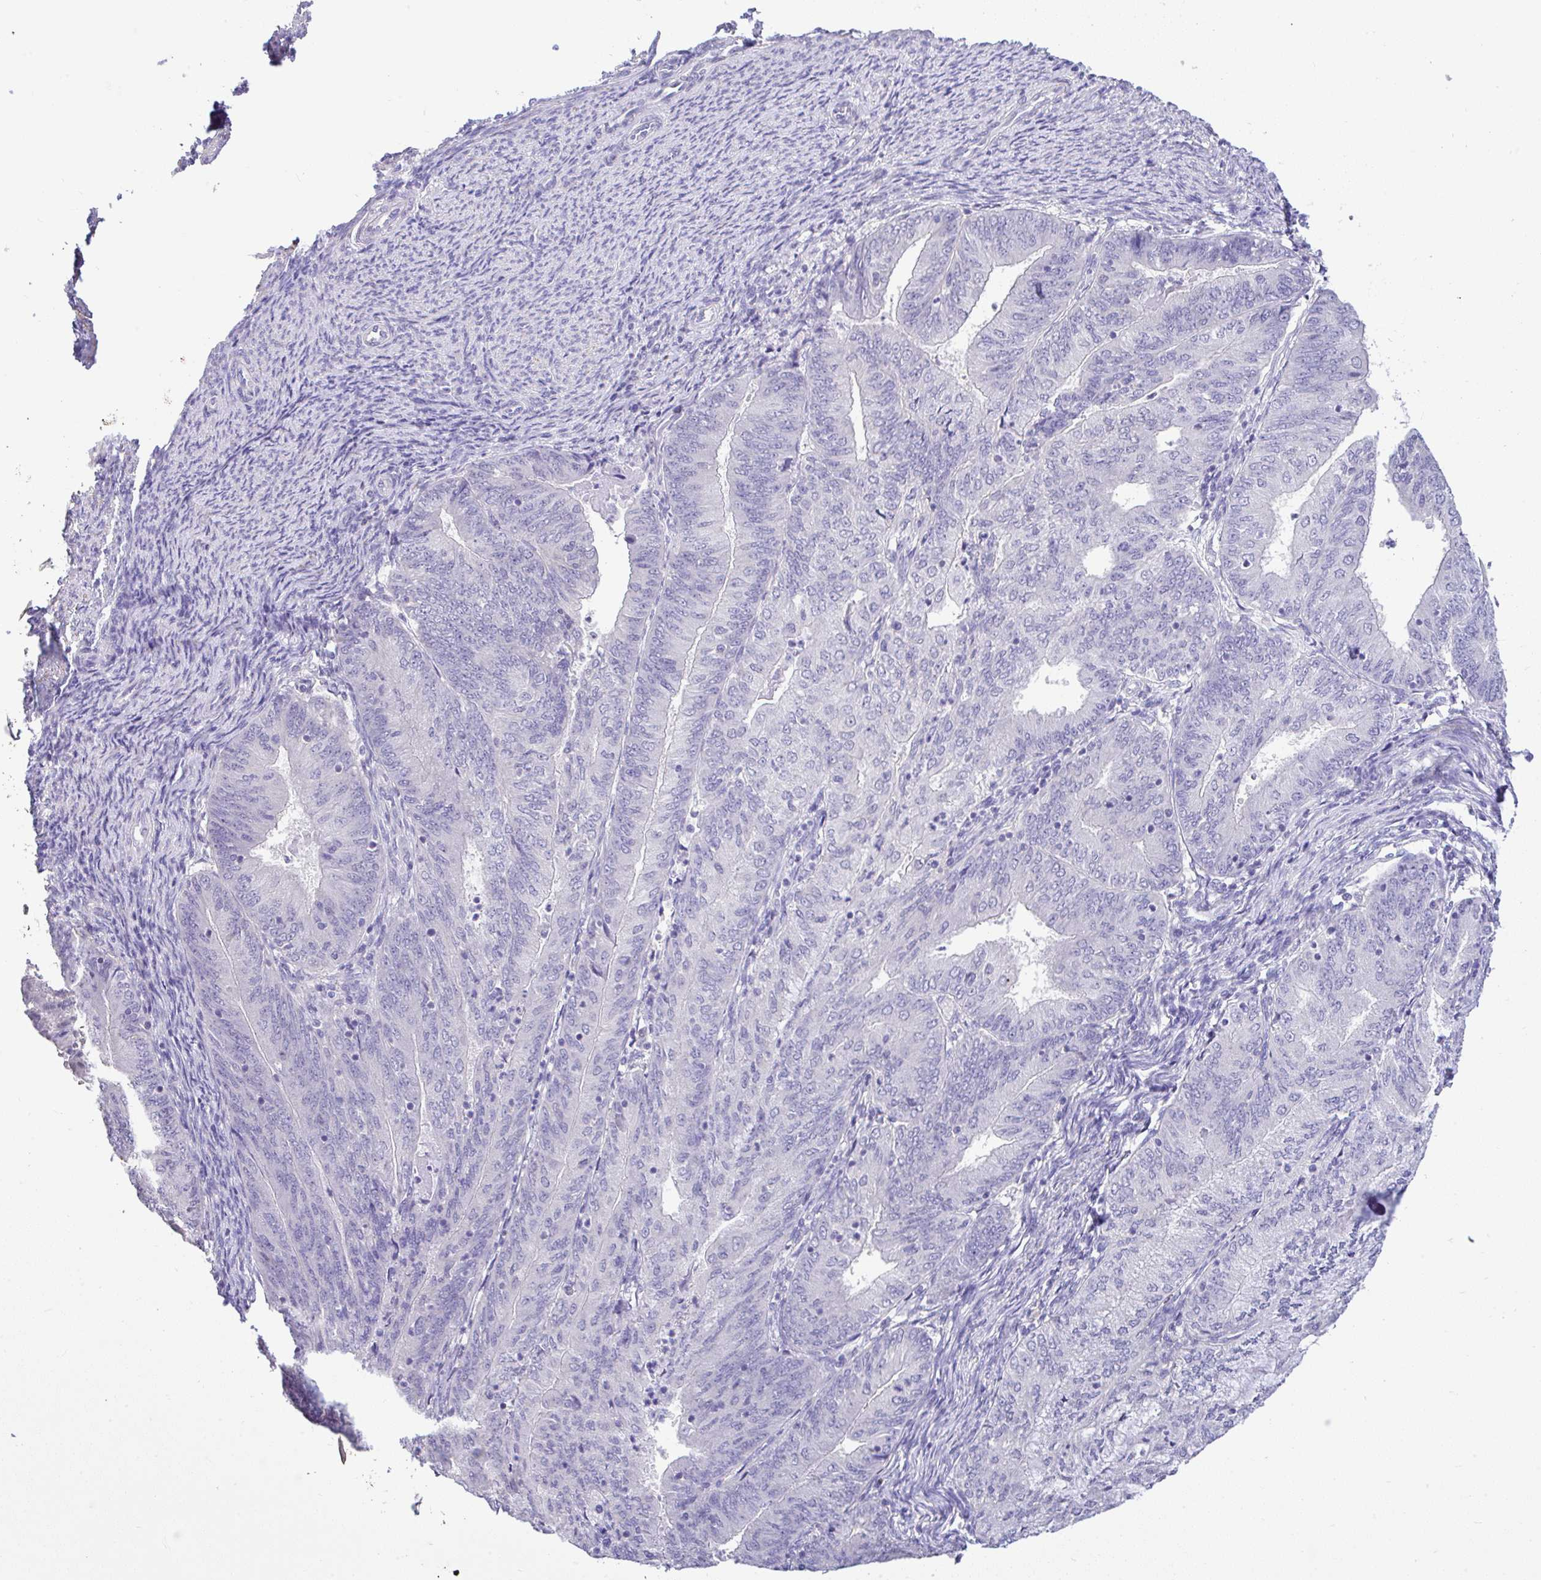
{"staining": {"intensity": "negative", "quantity": "none", "location": "none"}, "tissue": "endometrial cancer", "cell_type": "Tumor cells", "image_type": "cancer", "snomed": [{"axis": "morphology", "description": "Adenocarcinoma, NOS"}, {"axis": "topography", "description": "Endometrium"}], "caption": "DAB (3,3'-diaminobenzidine) immunohistochemical staining of endometrial adenocarcinoma exhibits no significant staining in tumor cells.", "gene": "CTU1", "patient": {"sex": "female", "age": 57}}